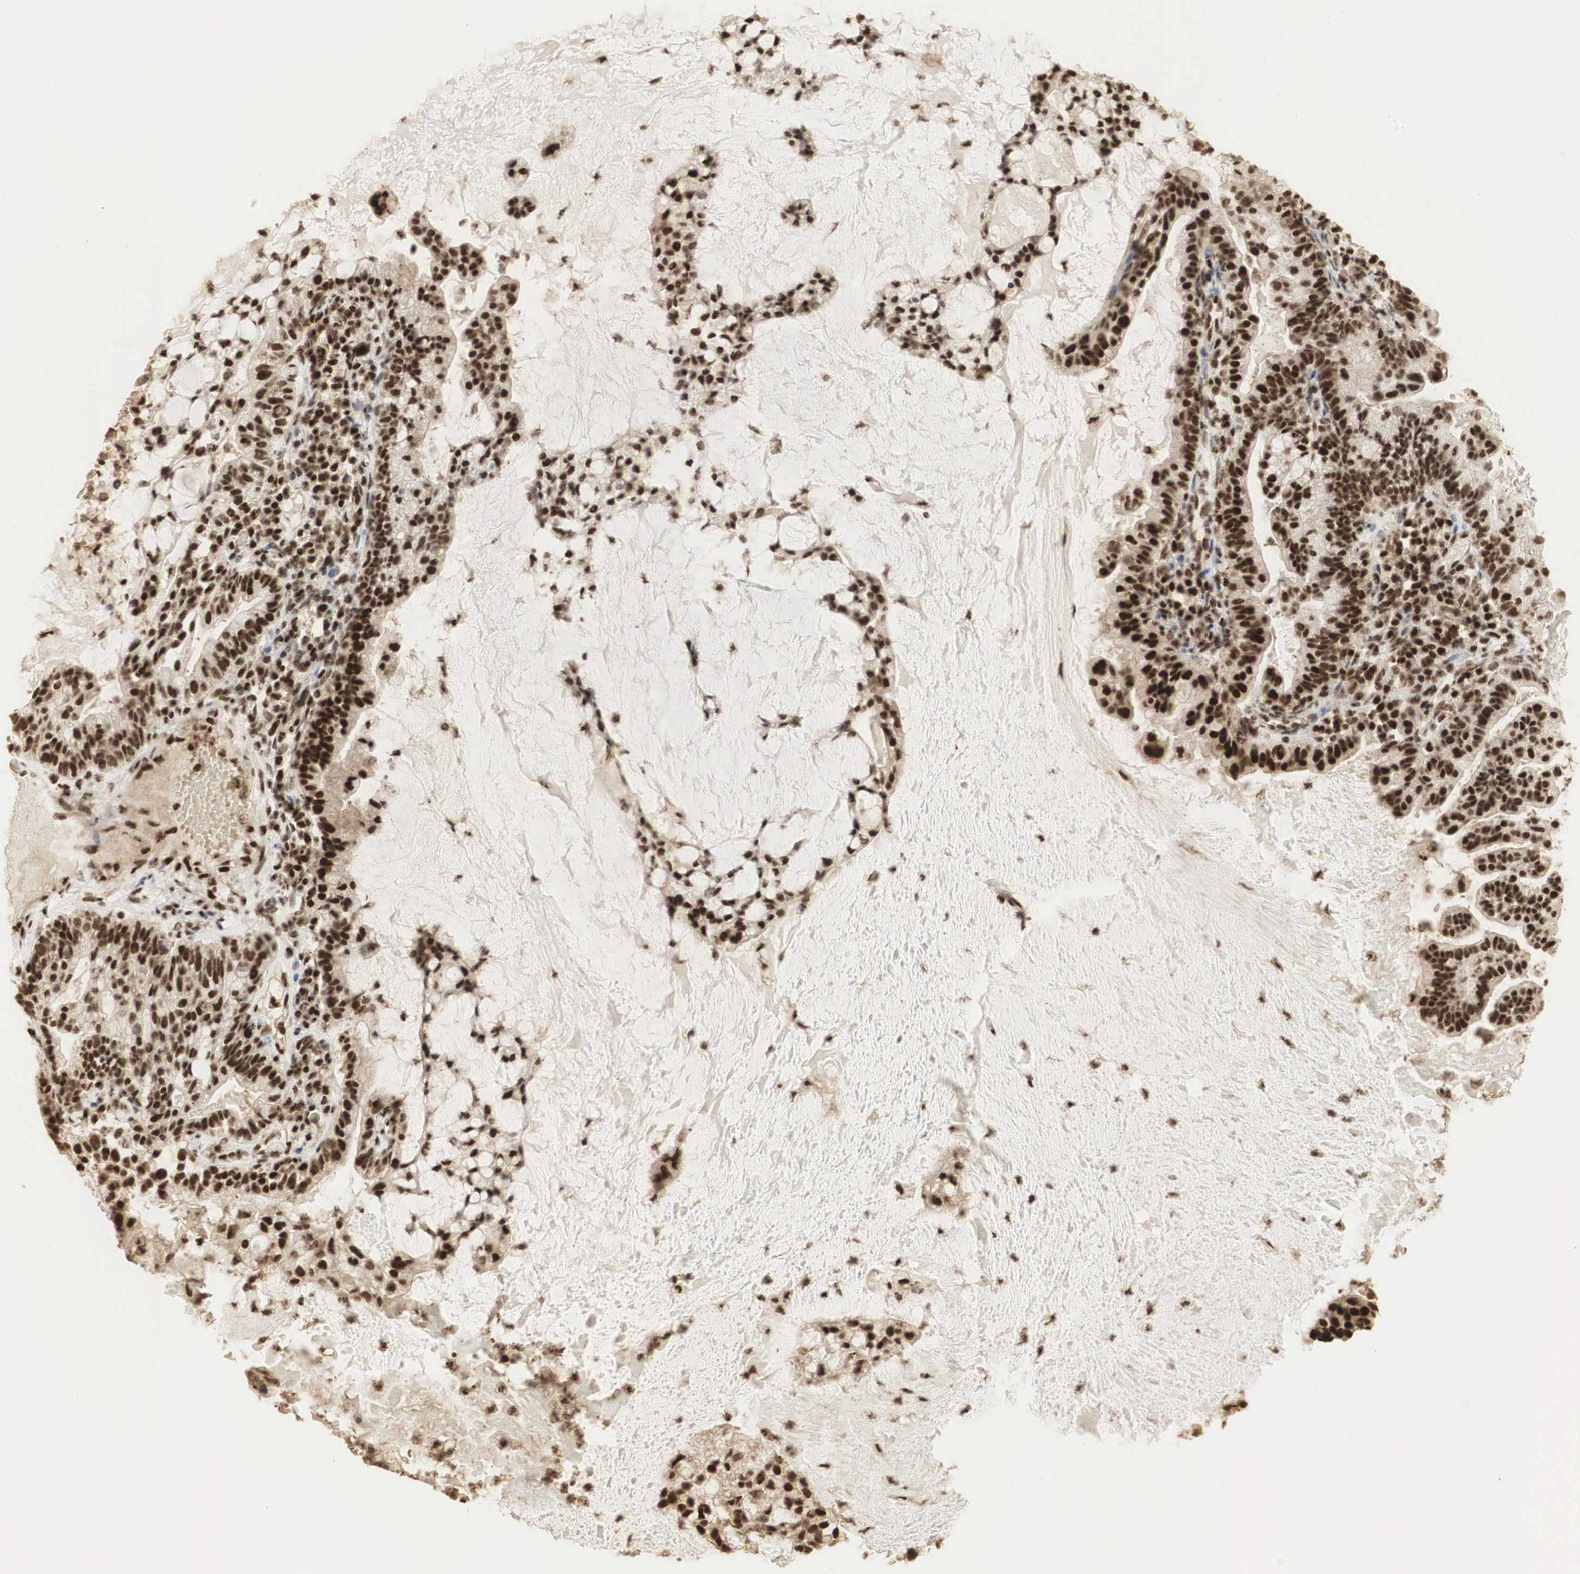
{"staining": {"intensity": "strong", "quantity": ">75%", "location": "cytoplasmic/membranous,nuclear"}, "tissue": "cervical cancer", "cell_type": "Tumor cells", "image_type": "cancer", "snomed": [{"axis": "morphology", "description": "Adenocarcinoma, NOS"}, {"axis": "topography", "description": "Cervix"}], "caption": "This is a micrograph of IHC staining of cervical cancer (adenocarcinoma), which shows strong expression in the cytoplasmic/membranous and nuclear of tumor cells.", "gene": "RNF113A", "patient": {"sex": "female", "age": 41}}